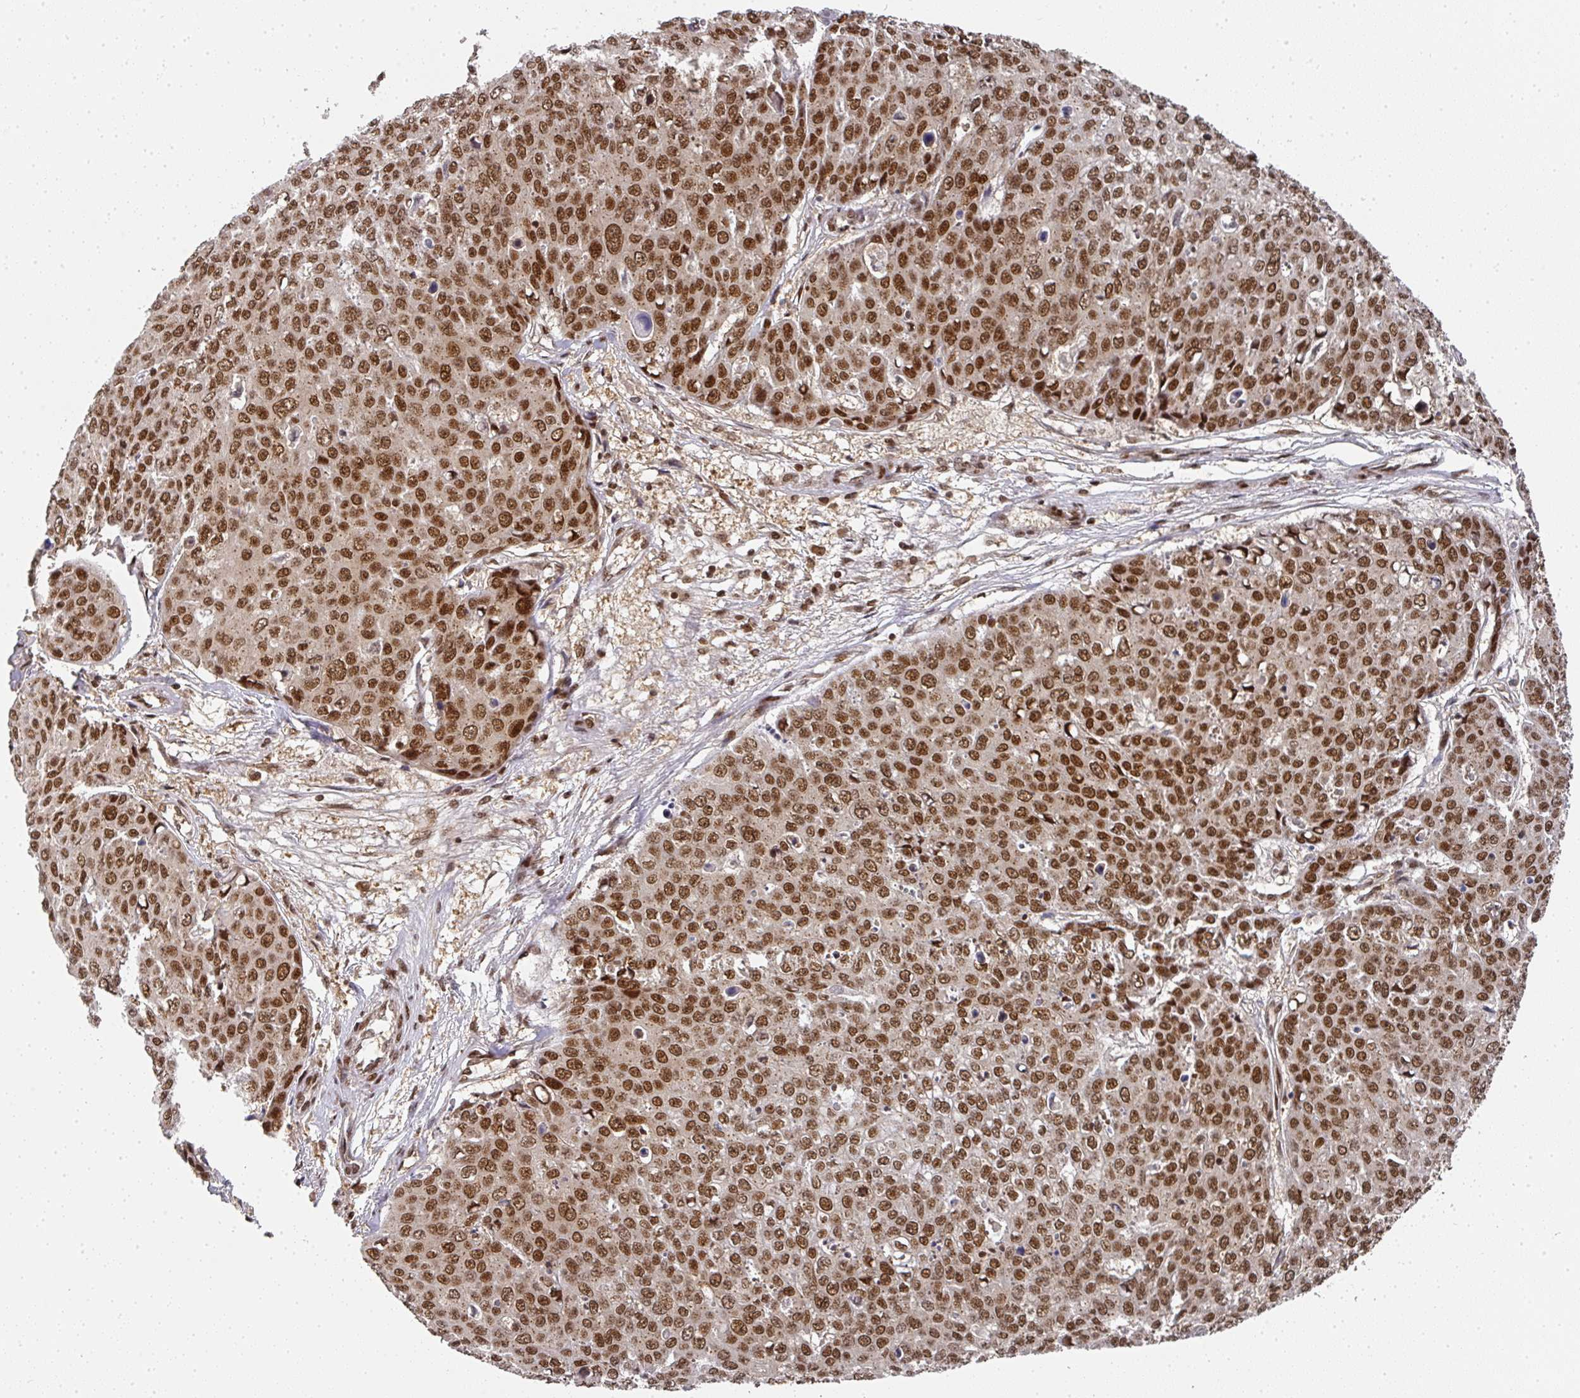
{"staining": {"intensity": "strong", "quantity": ">75%", "location": "nuclear"}, "tissue": "skin cancer", "cell_type": "Tumor cells", "image_type": "cancer", "snomed": [{"axis": "morphology", "description": "Squamous cell carcinoma, NOS"}, {"axis": "topography", "description": "Skin"}], "caption": "Immunohistochemistry (DAB (3,3'-diaminobenzidine)) staining of skin squamous cell carcinoma shows strong nuclear protein staining in approximately >75% of tumor cells.", "gene": "DIDO1", "patient": {"sex": "male", "age": 71}}